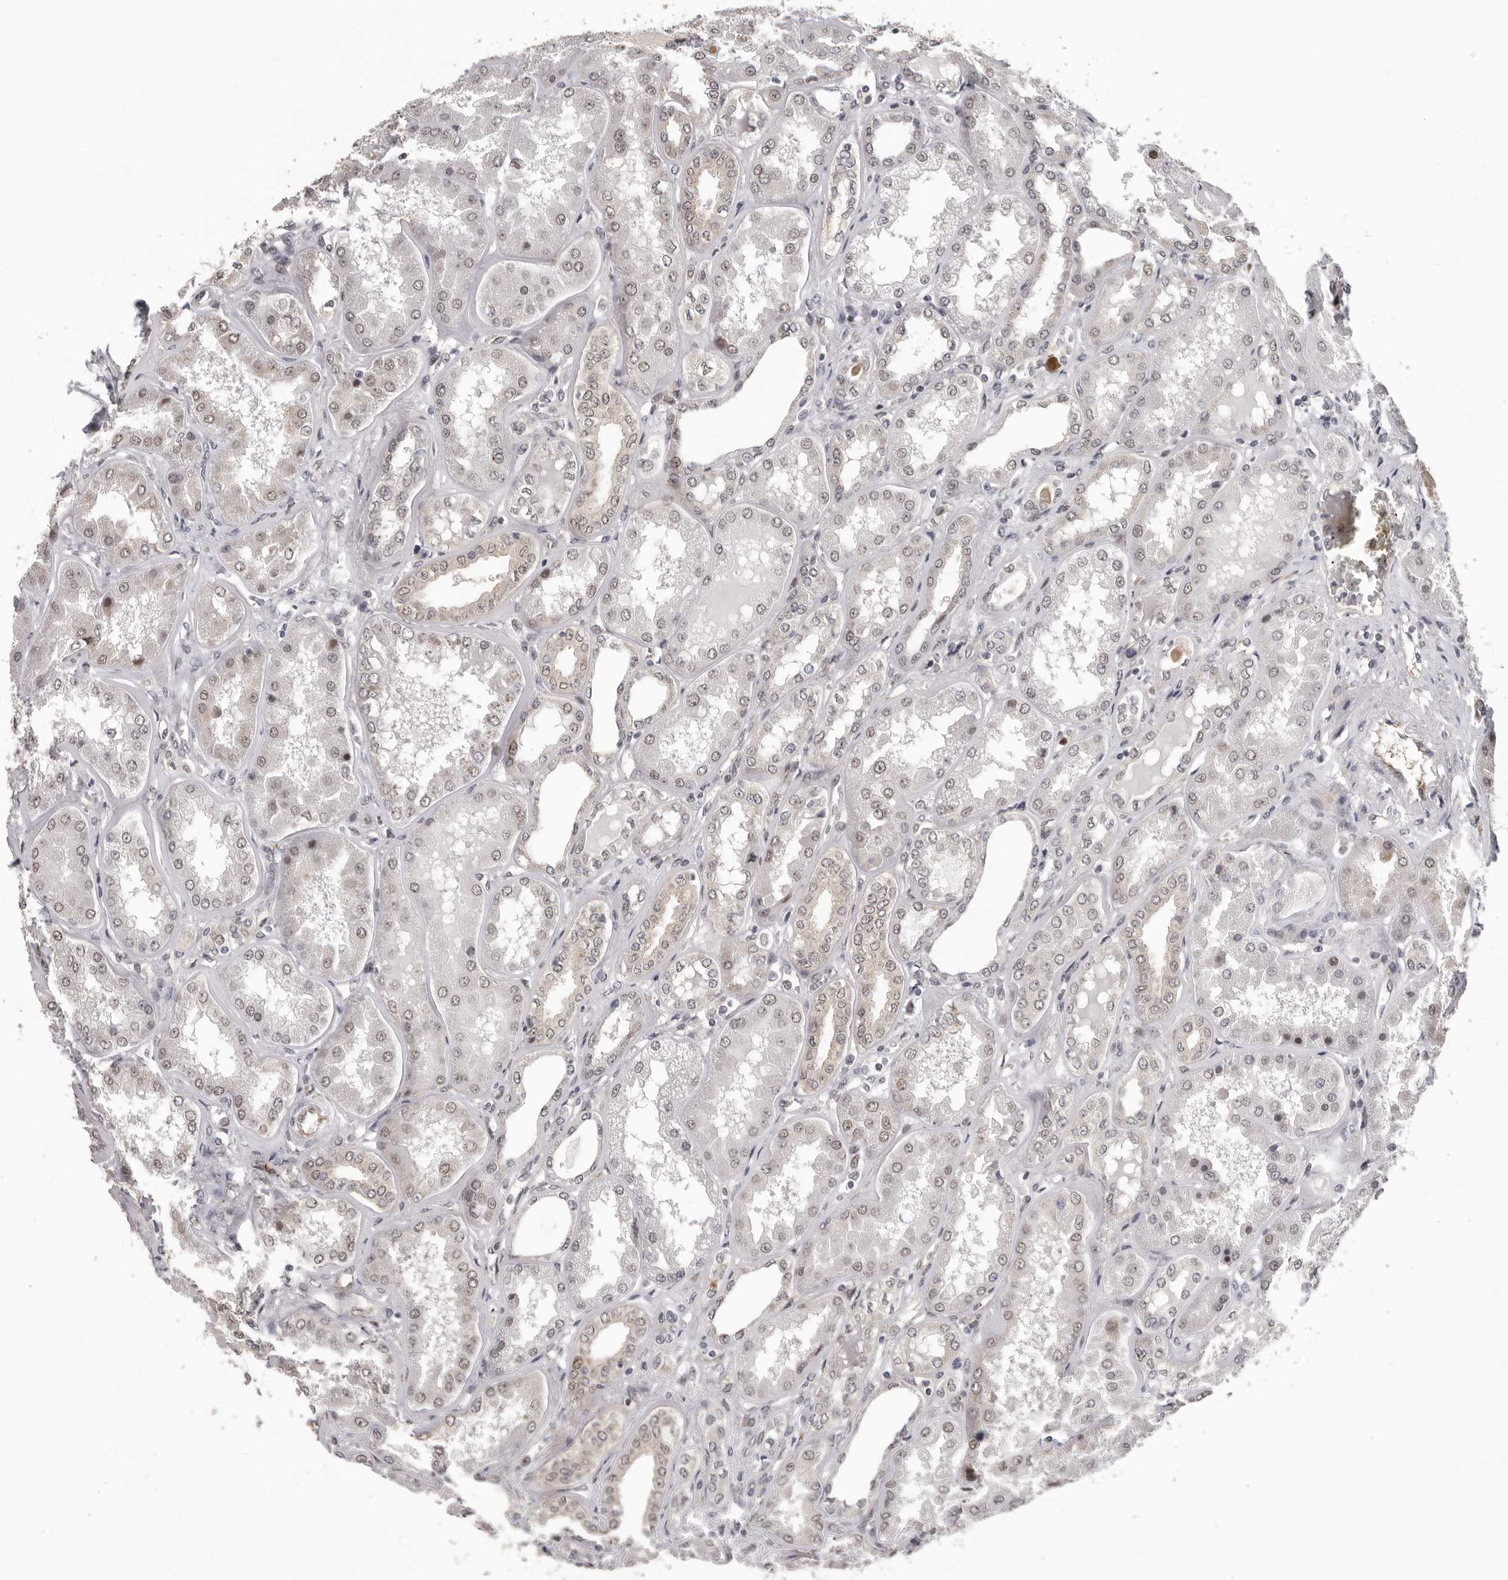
{"staining": {"intensity": "weak", "quantity": "25%-75%", "location": "cytoplasmic/membranous"}, "tissue": "kidney", "cell_type": "Cells in glomeruli", "image_type": "normal", "snomed": [{"axis": "morphology", "description": "Normal tissue, NOS"}, {"axis": "topography", "description": "Kidney"}], "caption": "Immunohistochemical staining of benign human kidney shows low levels of weak cytoplasmic/membranous expression in about 25%-75% of cells in glomeruli. Immunohistochemistry stains the protein in brown and the nuclei are stained blue.", "gene": "RALGPS2", "patient": {"sex": "female", "age": 56}}